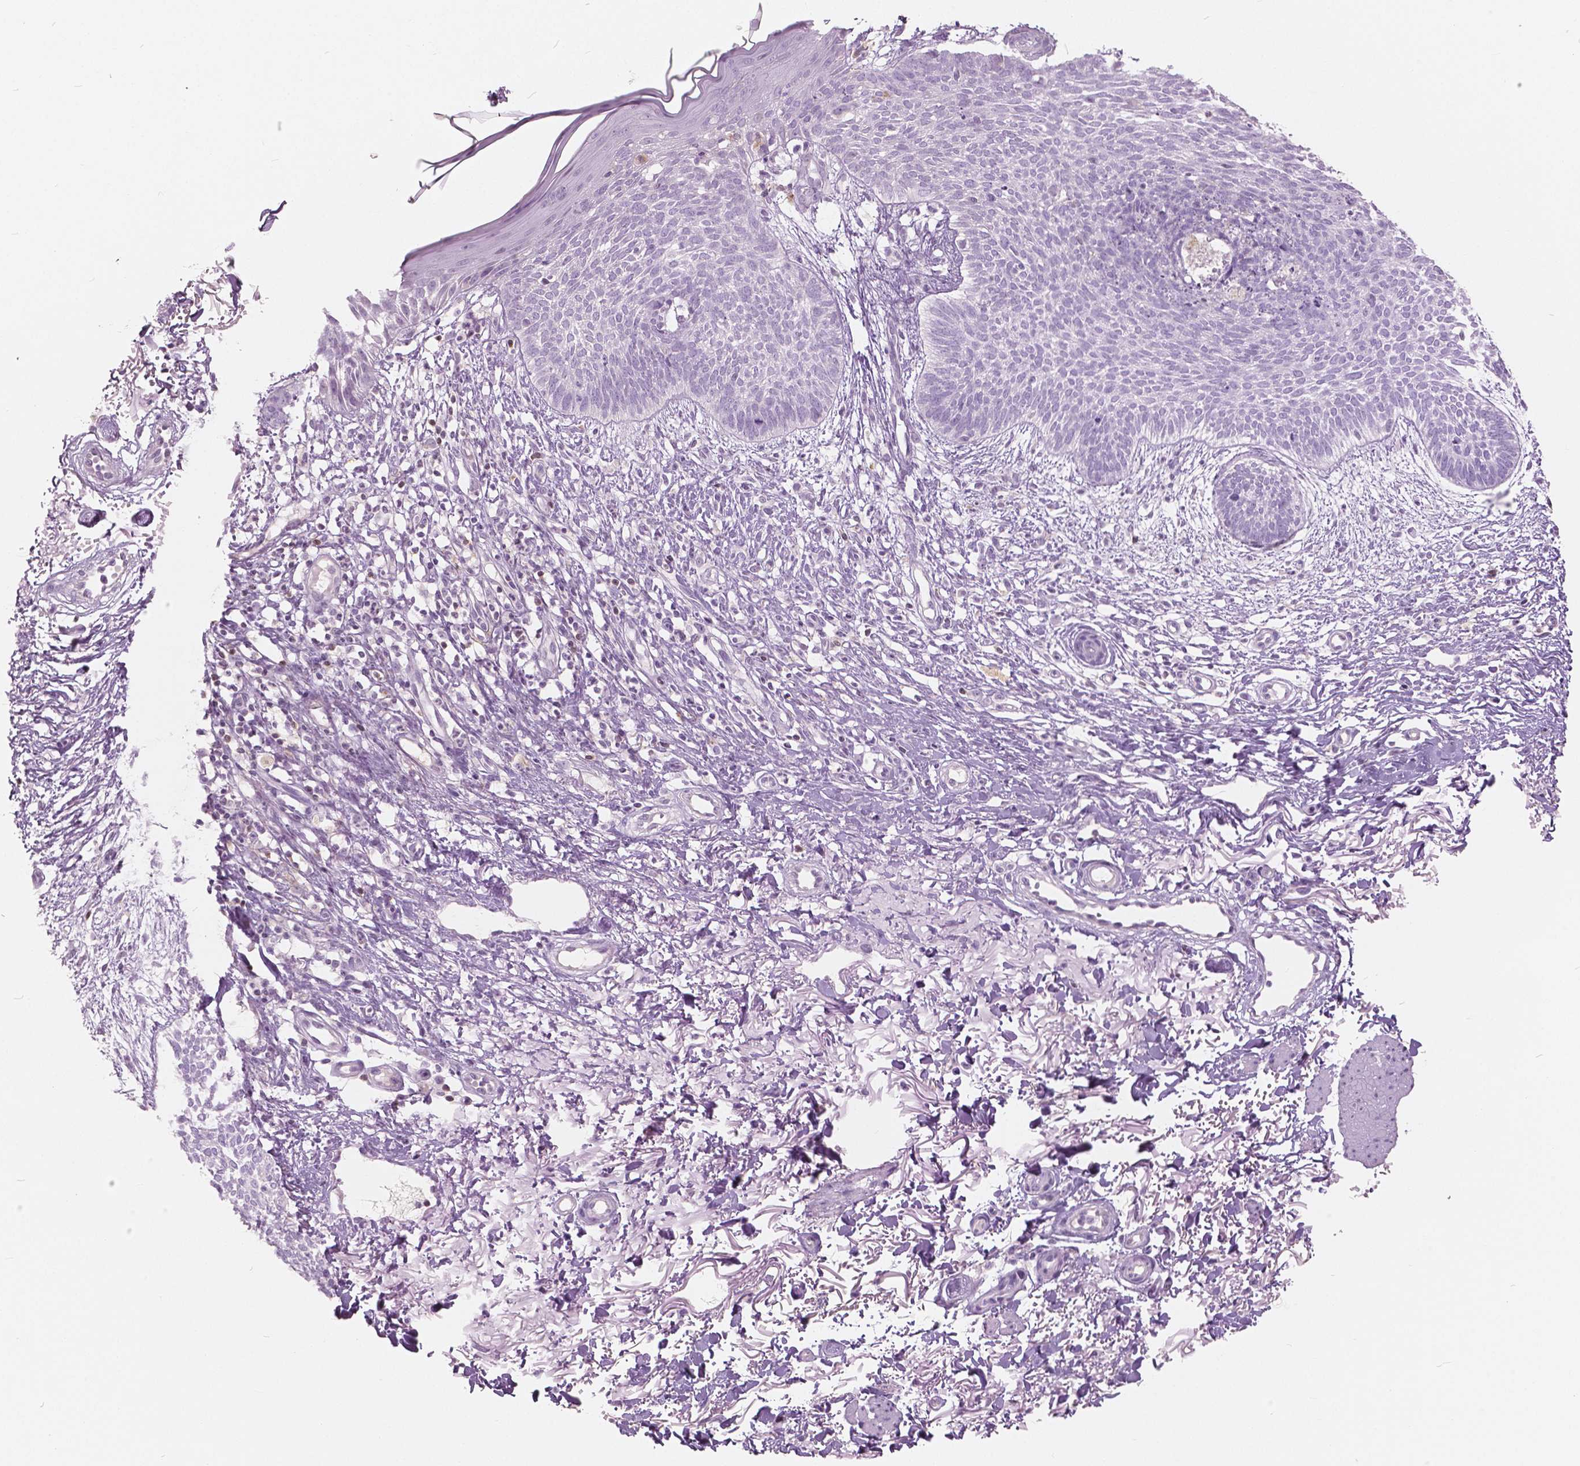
{"staining": {"intensity": "negative", "quantity": "none", "location": "none"}, "tissue": "skin cancer", "cell_type": "Tumor cells", "image_type": "cancer", "snomed": [{"axis": "morphology", "description": "Basal cell carcinoma"}, {"axis": "topography", "description": "Skin"}], "caption": "High power microscopy image of an immunohistochemistry micrograph of basal cell carcinoma (skin), revealing no significant staining in tumor cells.", "gene": "GALM", "patient": {"sex": "female", "age": 84}}